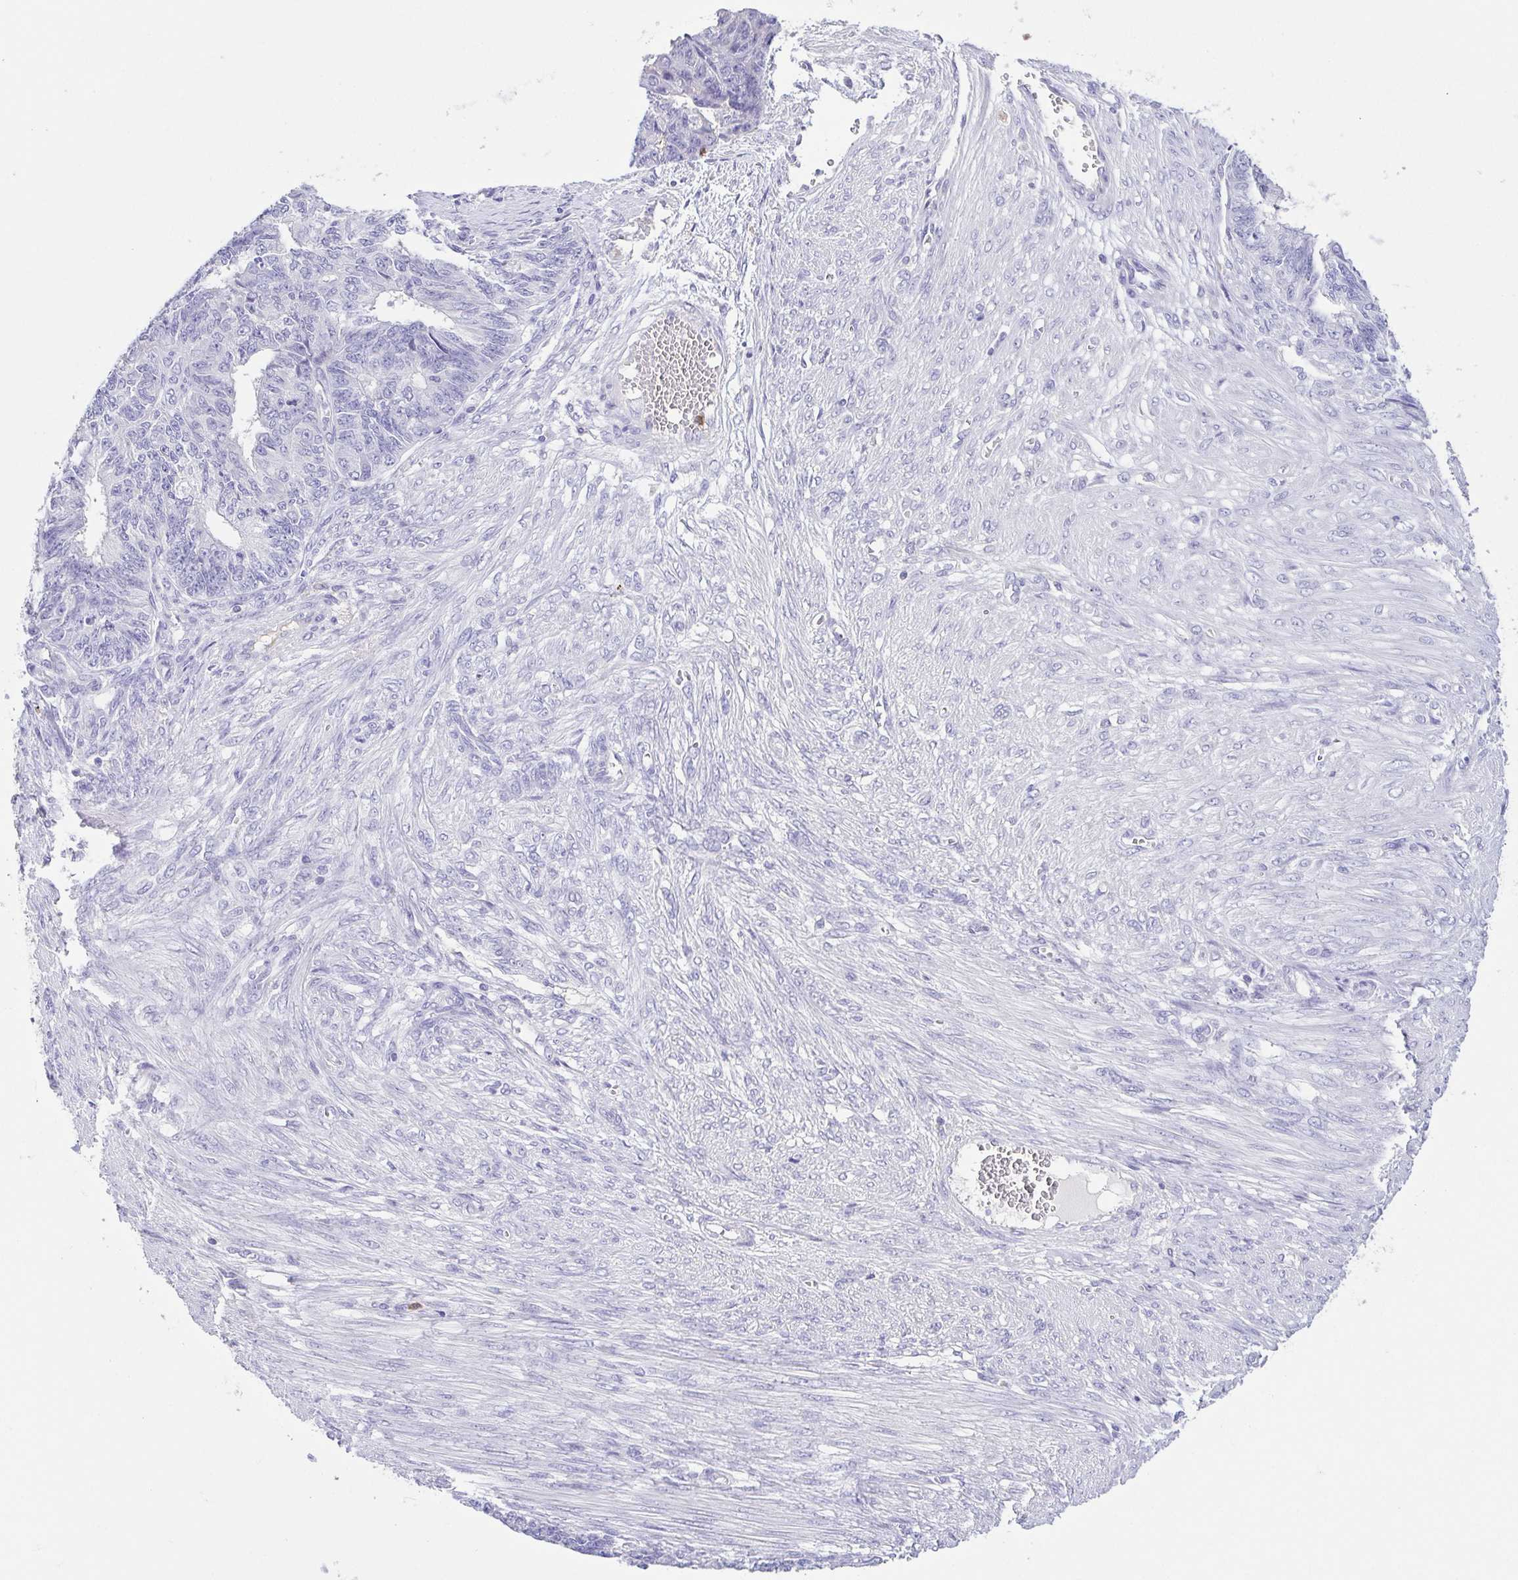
{"staining": {"intensity": "negative", "quantity": "none", "location": "none"}, "tissue": "endometrial cancer", "cell_type": "Tumor cells", "image_type": "cancer", "snomed": [{"axis": "morphology", "description": "Adenocarcinoma, NOS"}, {"axis": "topography", "description": "Endometrium"}], "caption": "Tumor cells show no significant protein staining in endometrial cancer (adenocarcinoma). (DAB immunohistochemistry with hematoxylin counter stain).", "gene": "ARPP21", "patient": {"sex": "female", "age": 32}}